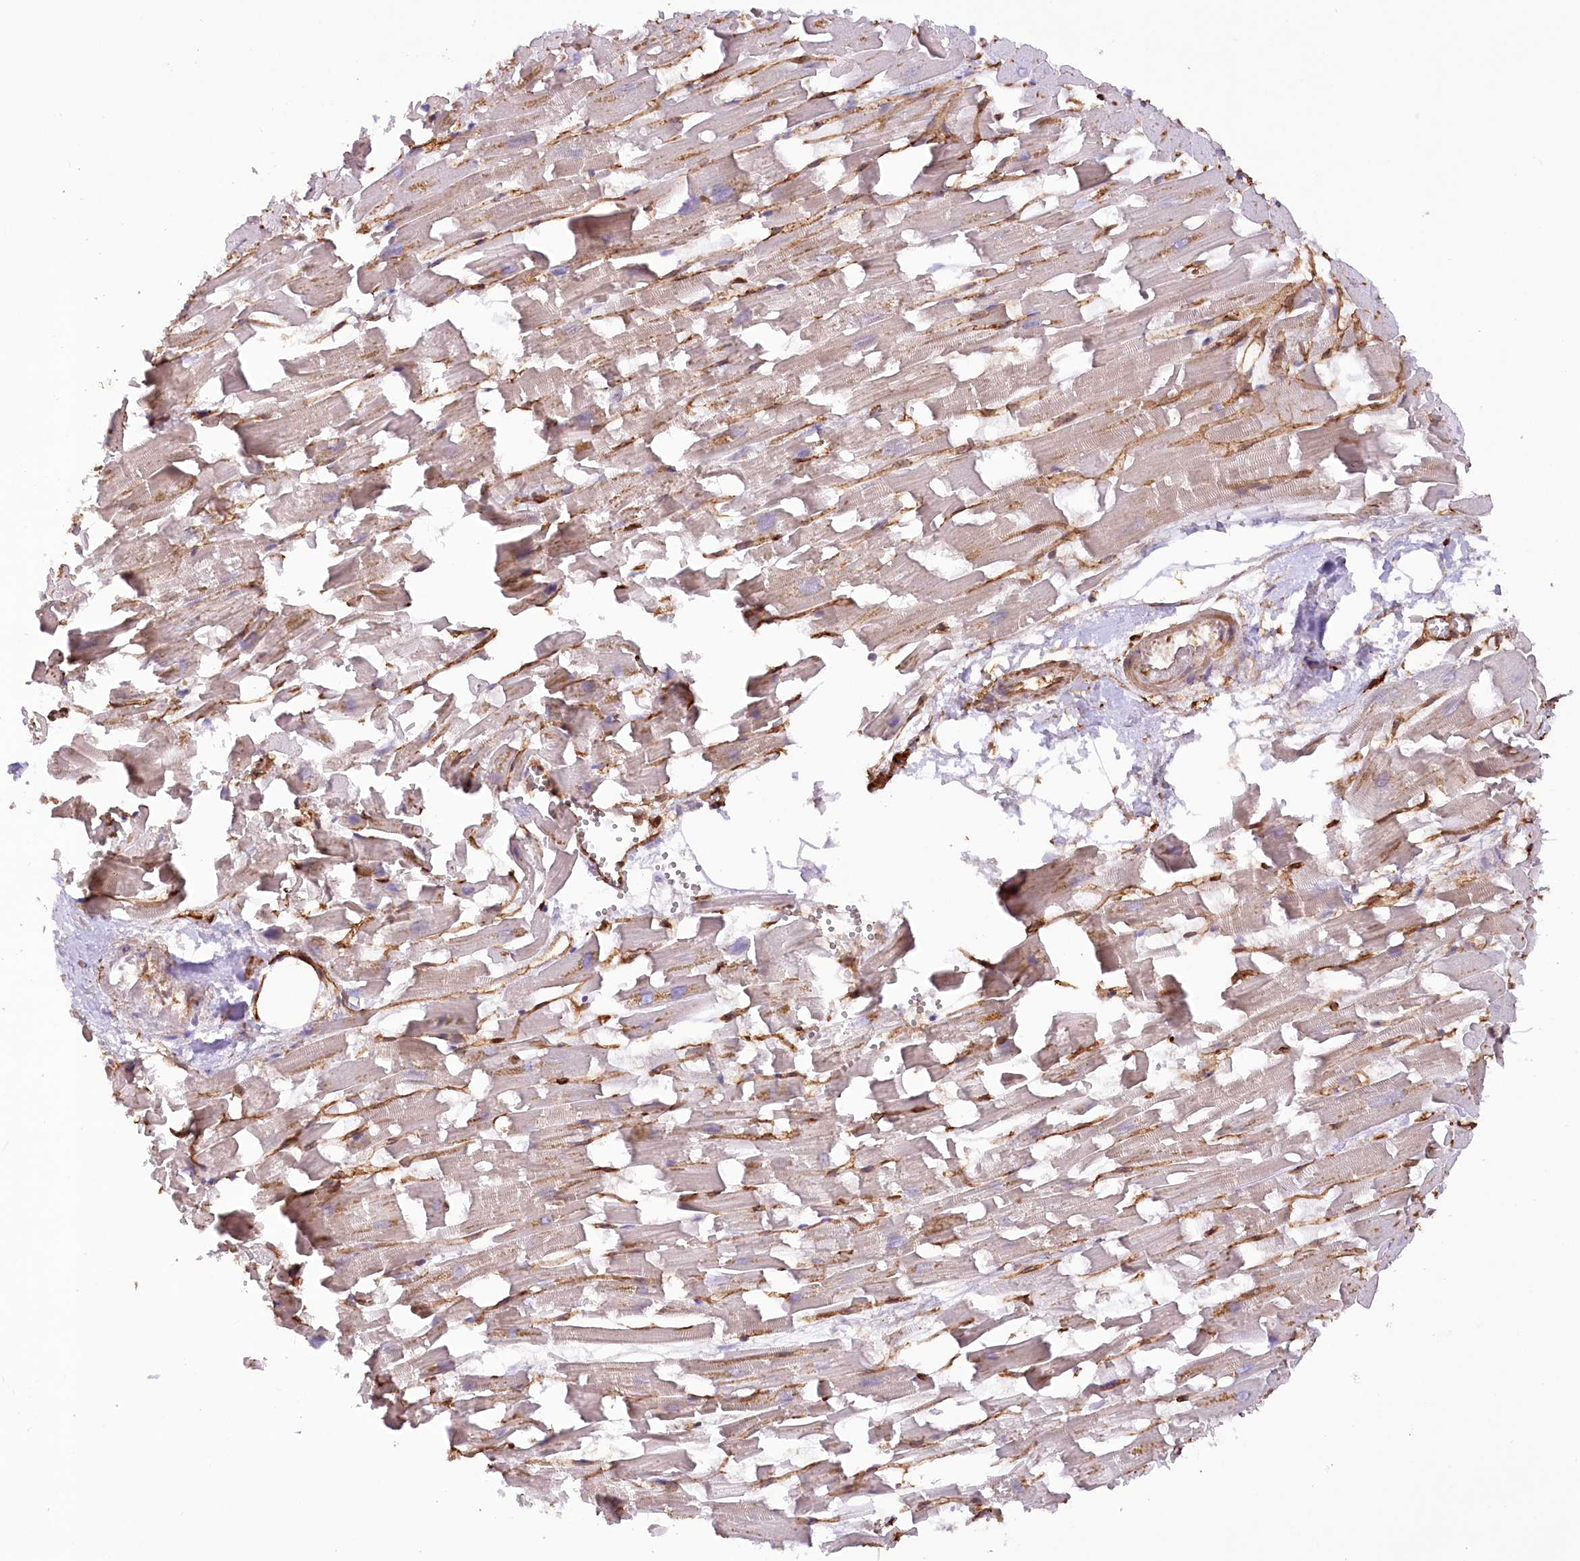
{"staining": {"intensity": "moderate", "quantity": ">75%", "location": "cytoplasmic/membranous"}, "tissue": "heart muscle", "cell_type": "Cardiomyocytes", "image_type": "normal", "snomed": [{"axis": "morphology", "description": "Normal tissue, NOS"}, {"axis": "topography", "description": "Heart"}], "caption": "DAB (3,3'-diaminobenzidine) immunohistochemical staining of unremarkable heart muscle demonstrates moderate cytoplasmic/membranous protein expression in approximately >75% of cardiomyocytes.", "gene": "SYNPO2", "patient": {"sex": "female", "age": 64}}